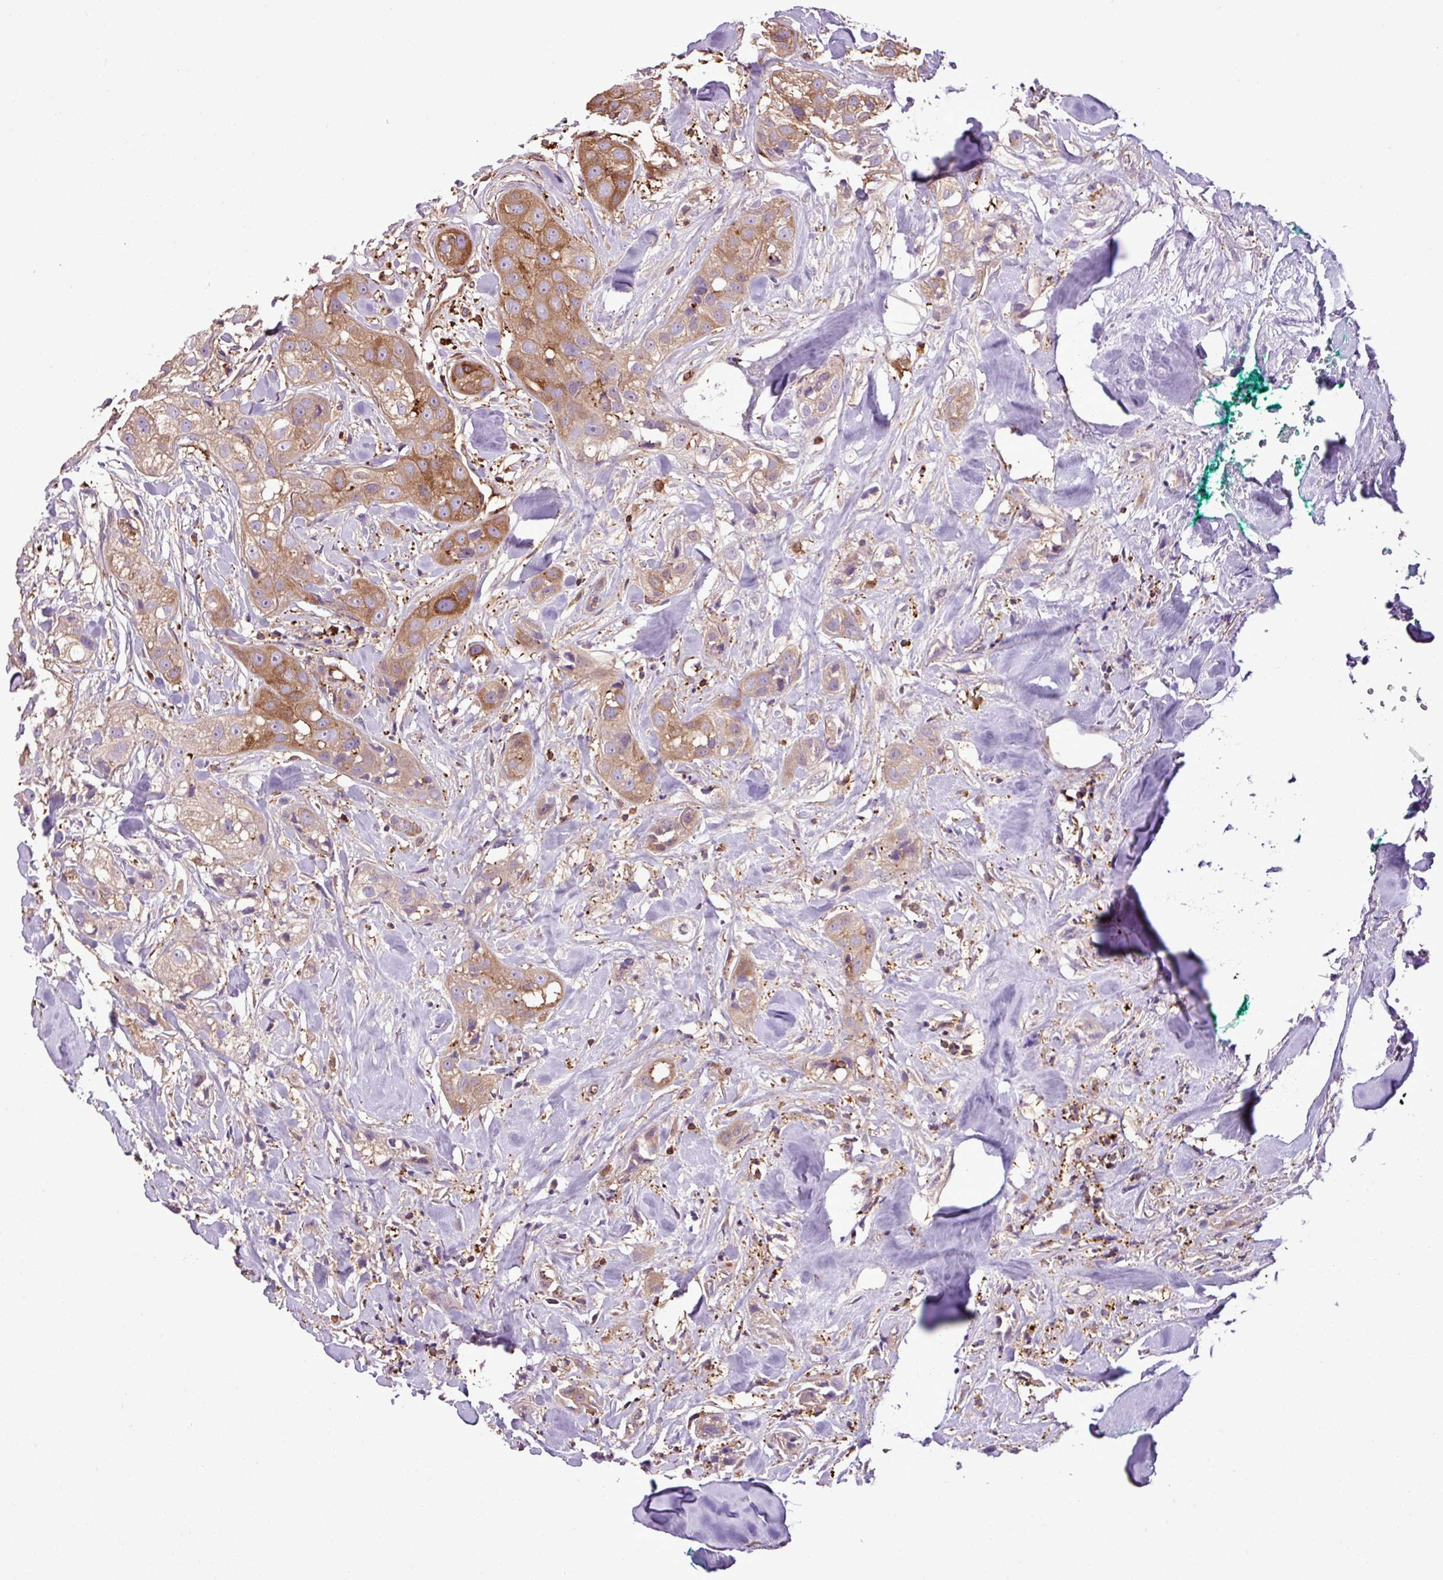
{"staining": {"intensity": "moderate", "quantity": ">75%", "location": "cytoplasmic/membranous"}, "tissue": "head and neck cancer", "cell_type": "Tumor cells", "image_type": "cancer", "snomed": [{"axis": "morphology", "description": "Normal tissue, NOS"}, {"axis": "morphology", "description": "Squamous cell carcinoma, NOS"}, {"axis": "topography", "description": "Skeletal muscle"}, {"axis": "topography", "description": "Head-Neck"}], "caption": "Tumor cells display moderate cytoplasmic/membranous staining in about >75% of cells in head and neck cancer (squamous cell carcinoma).", "gene": "PGAP6", "patient": {"sex": "male", "age": 51}}